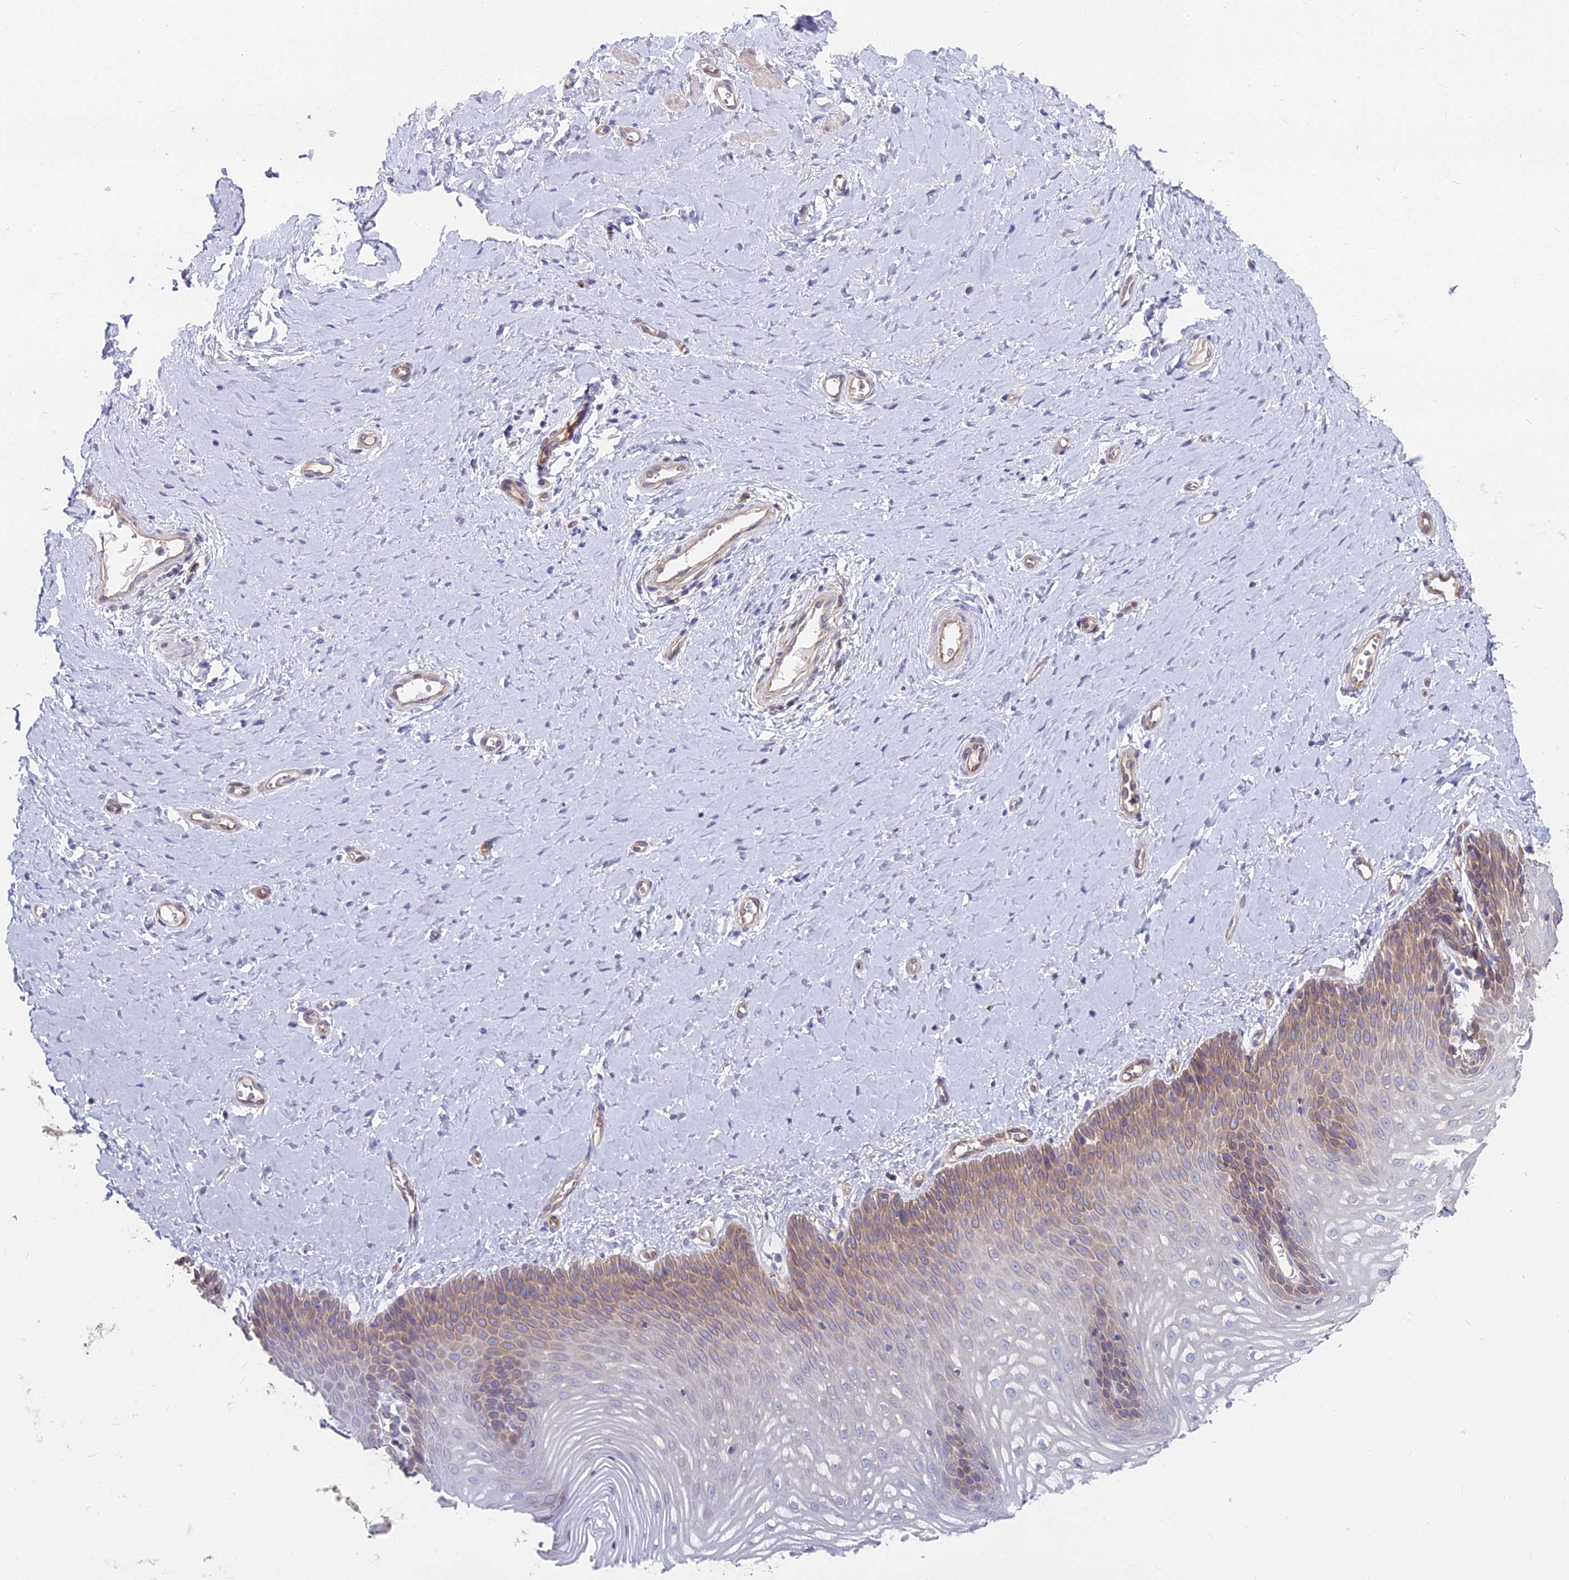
{"staining": {"intensity": "moderate", "quantity": "25%-75%", "location": "cytoplasmic/membranous"}, "tissue": "vagina", "cell_type": "Squamous epithelial cells", "image_type": "normal", "snomed": [{"axis": "morphology", "description": "Normal tissue, NOS"}, {"axis": "topography", "description": "Vagina"}], "caption": "Protein staining of normal vagina shows moderate cytoplasmic/membranous positivity in about 25%-75% of squamous epithelial cells. (brown staining indicates protein expression, while blue staining denotes nuclei).", "gene": "HLA", "patient": {"sex": "female", "age": 65}}